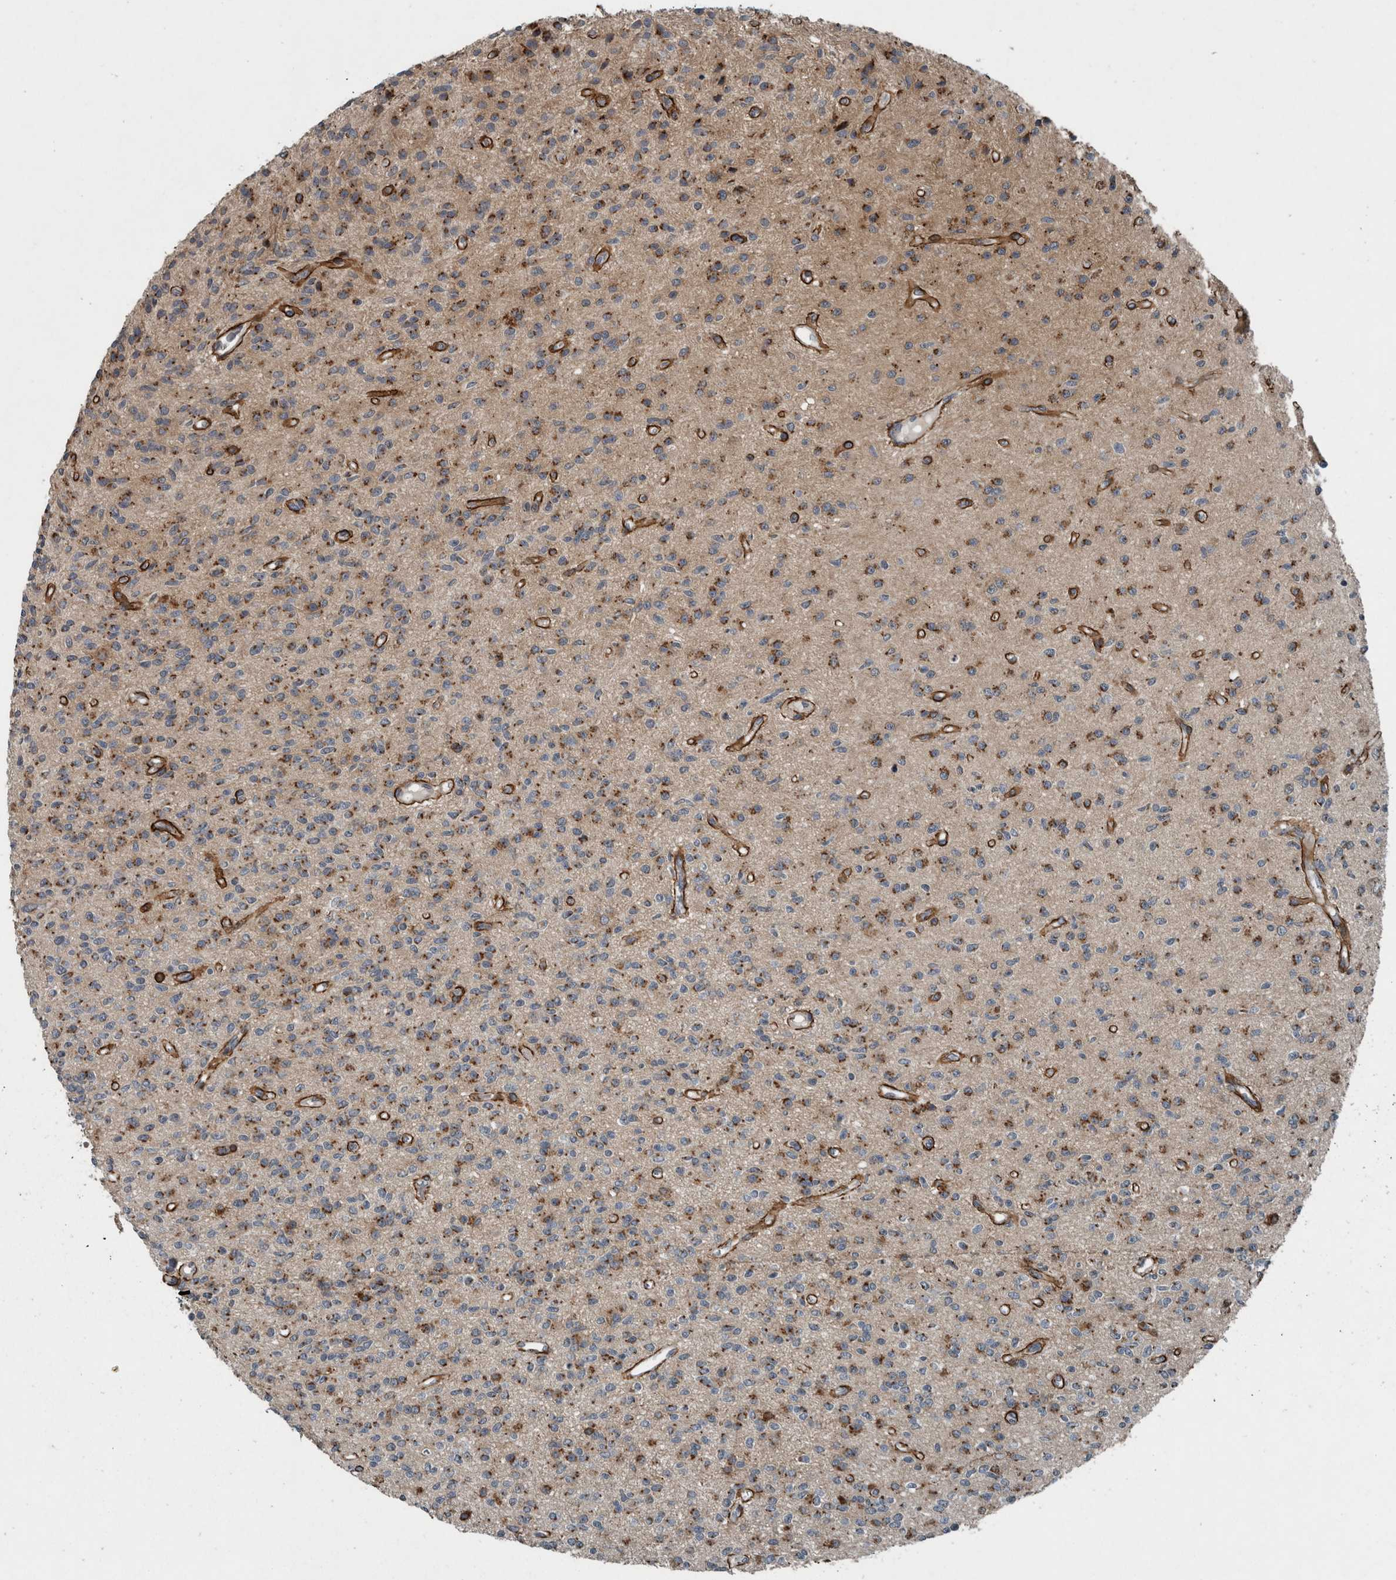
{"staining": {"intensity": "moderate", "quantity": "25%-75%", "location": "cytoplasmic/membranous"}, "tissue": "glioma", "cell_type": "Tumor cells", "image_type": "cancer", "snomed": [{"axis": "morphology", "description": "Glioma, malignant, High grade"}, {"axis": "topography", "description": "Brain"}], "caption": "The histopathology image reveals immunohistochemical staining of glioma. There is moderate cytoplasmic/membranous positivity is identified in approximately 25%-75% of tumor cells.", "gene": "ZNF345", "patient": {"sex": "male", "age": 34}}